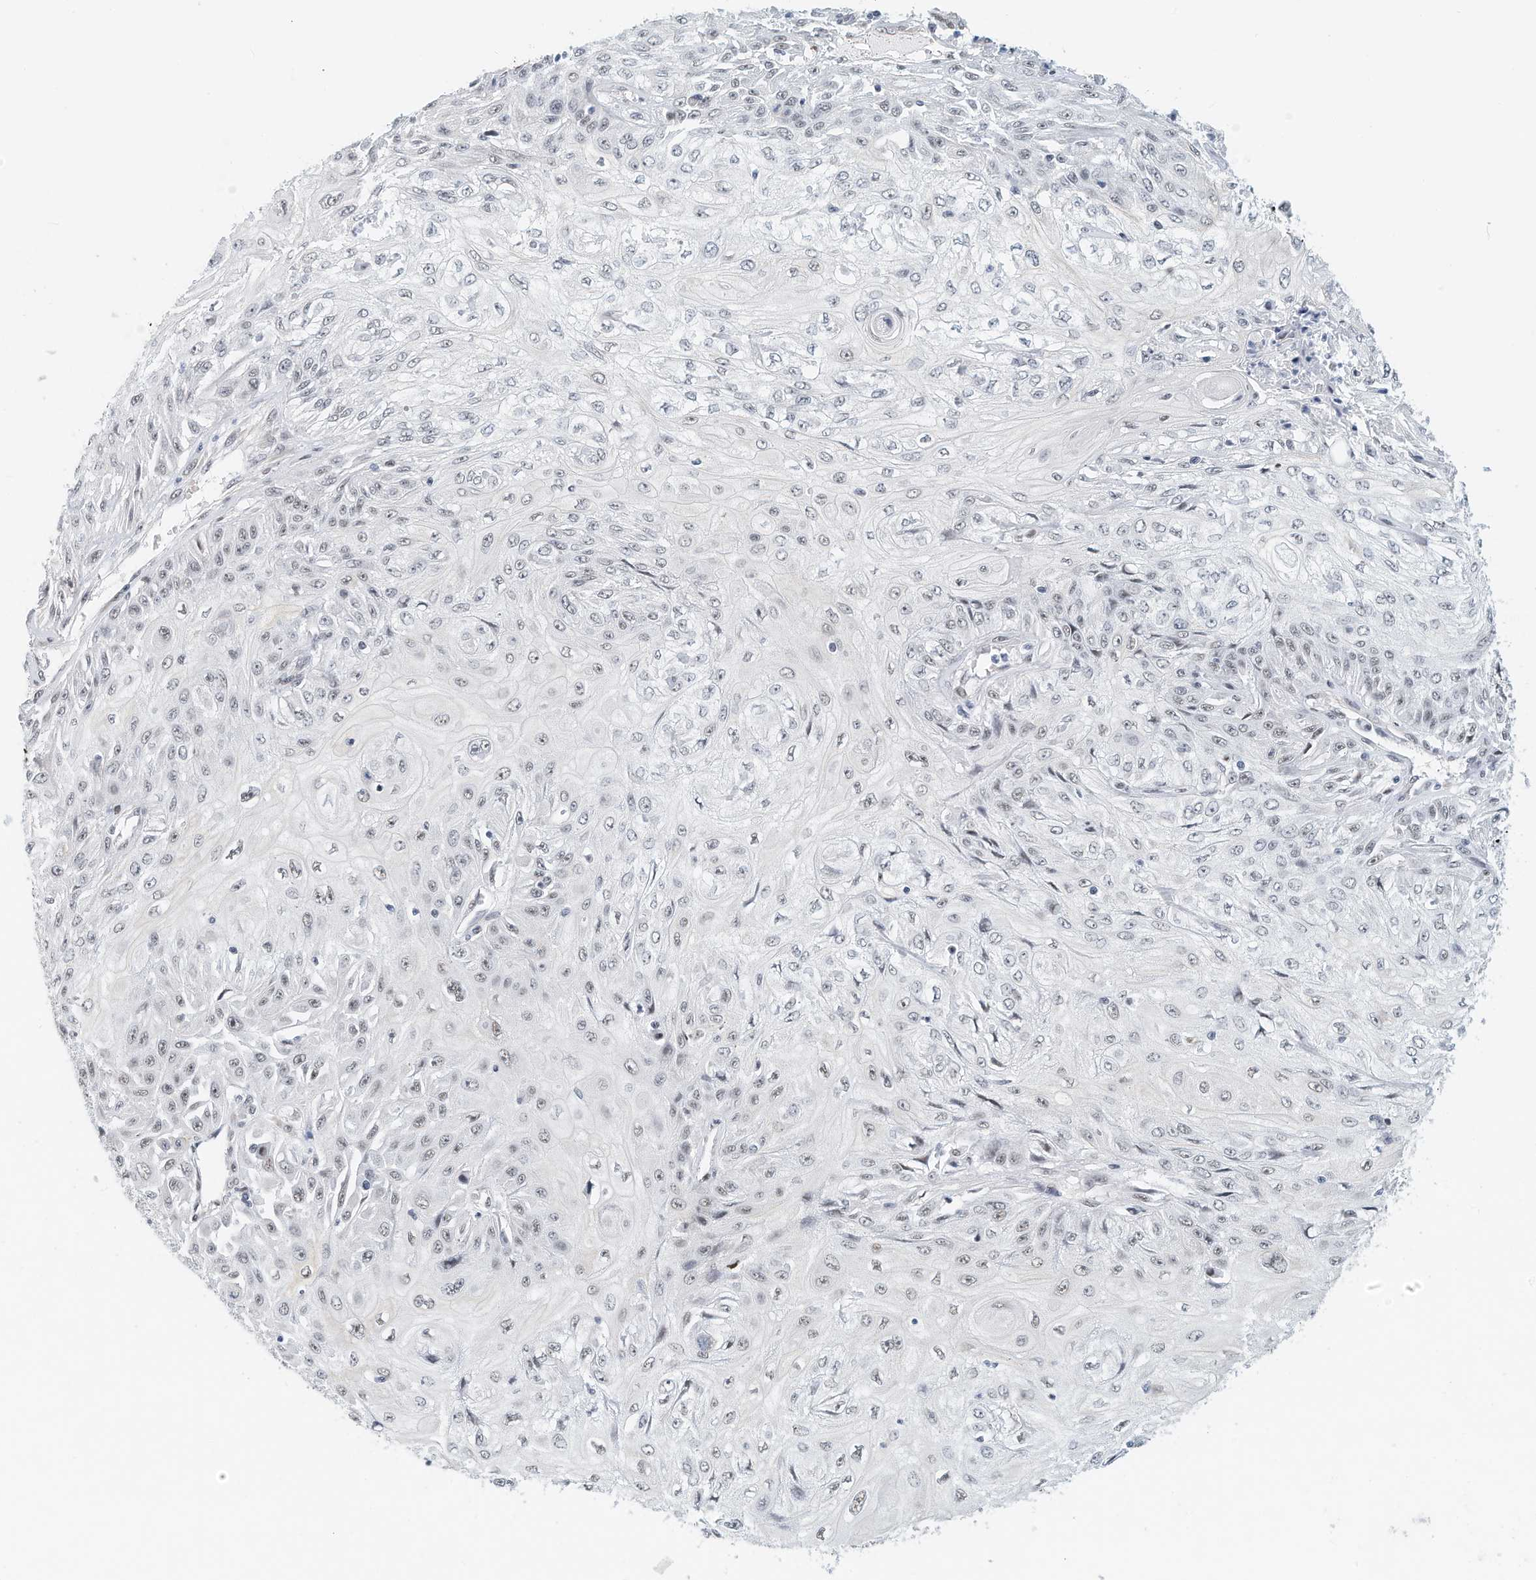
{"staining": {"intensity": "negative", "quantity": "none", "location": "none"}, "tissue": "skin cancer", "cell_type": "Tumor cells", "image_type": "cancer", "snomed": [{"axis": "morphology", "description": "Squamous cell carcinoma, NOS"}, {"axis": "morphology", "description": "Squamous cell carcinoma, metastatic, NOS"}, {"axis": "topography", "description": "Skin"}, {"axis": "topography", "description": "Lymph node"}], "caption": "An immunohistochemistry (IHC) micrograph of skin cancer is shown. There is no staining in tumor cells of skin cancer.", "gene": "ARHGAP28", "patient": {"sex": "male", "age": 75}}